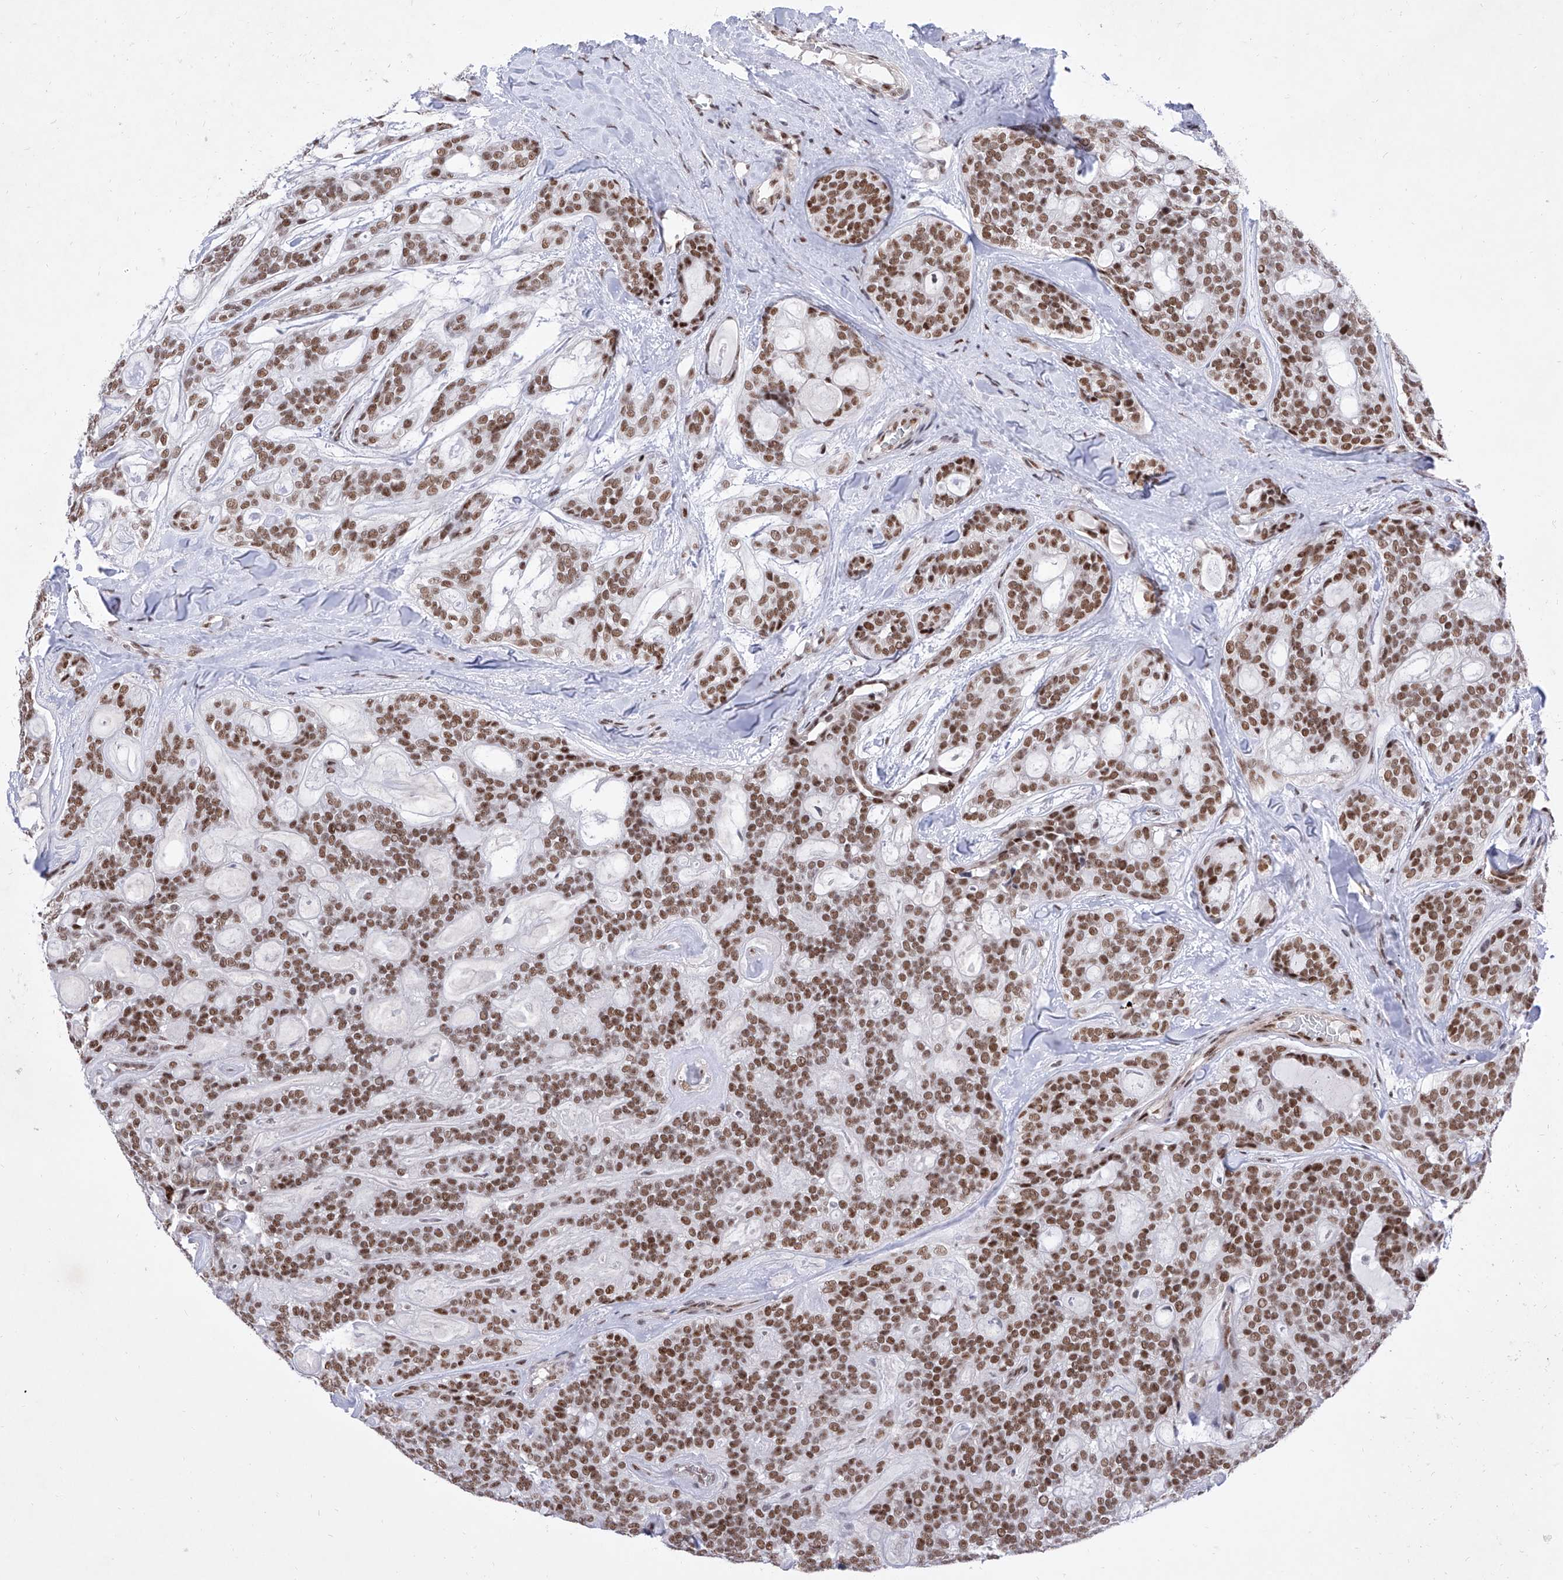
{"staining": {"intensity": "strong", "quantity": ">75%", "location": "nuclear"}, "tissue": "head and neck cancer", "cell_type": "Tumor cells", "image_type": "cancer", "snomed": [{"axis": "morphology", "description": "Adenocarcinoma, NOS"}, {"axis": "topography", "description": "Head-Neck"}], "caption": "Adenocarcinoma (head and neck) stained for a protein (brown) demonstrates strong nuclear positive positivity in approximately >75% of tumor cells.", "gene": "ATN1", "patient": {"sex": "male", "age": 66}}